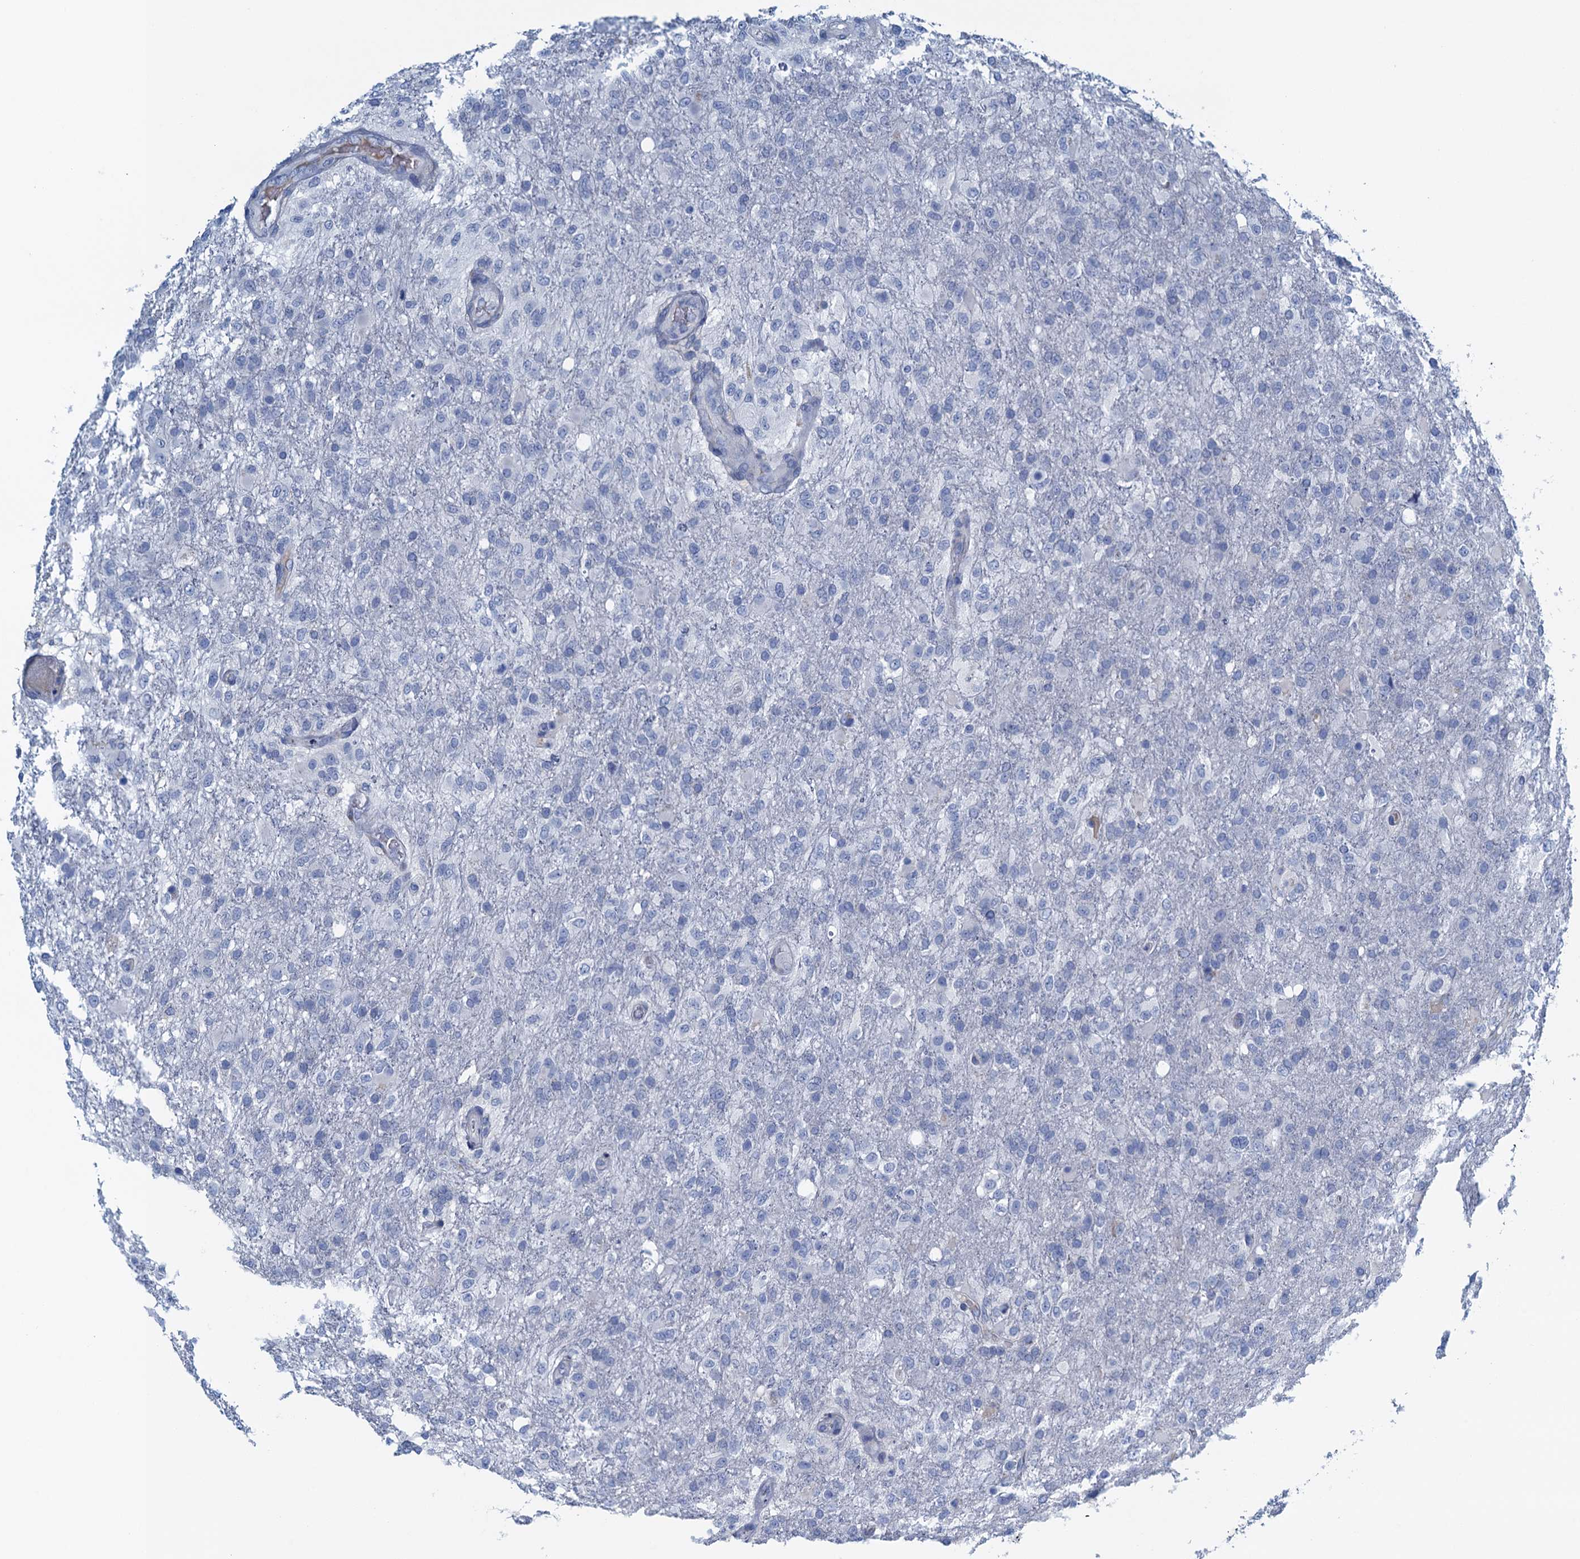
{"staining": {"intensity": "negative", "quantity": "none", "location": "none"}, "tissue": "glioma", "cell_type": "Tumor cells", "image_type": "cancer", "snomed": [{"axis": "morphology", "description": "Glioma, malignant, High grade"}, {"axis": "topography", "description": "Brain"}], "caption": "There is no significant expression in tumor cells of malignant glioma (high-grade).", "gene": "C10orf88", "patient": {"sex": "female", "age": 74}}